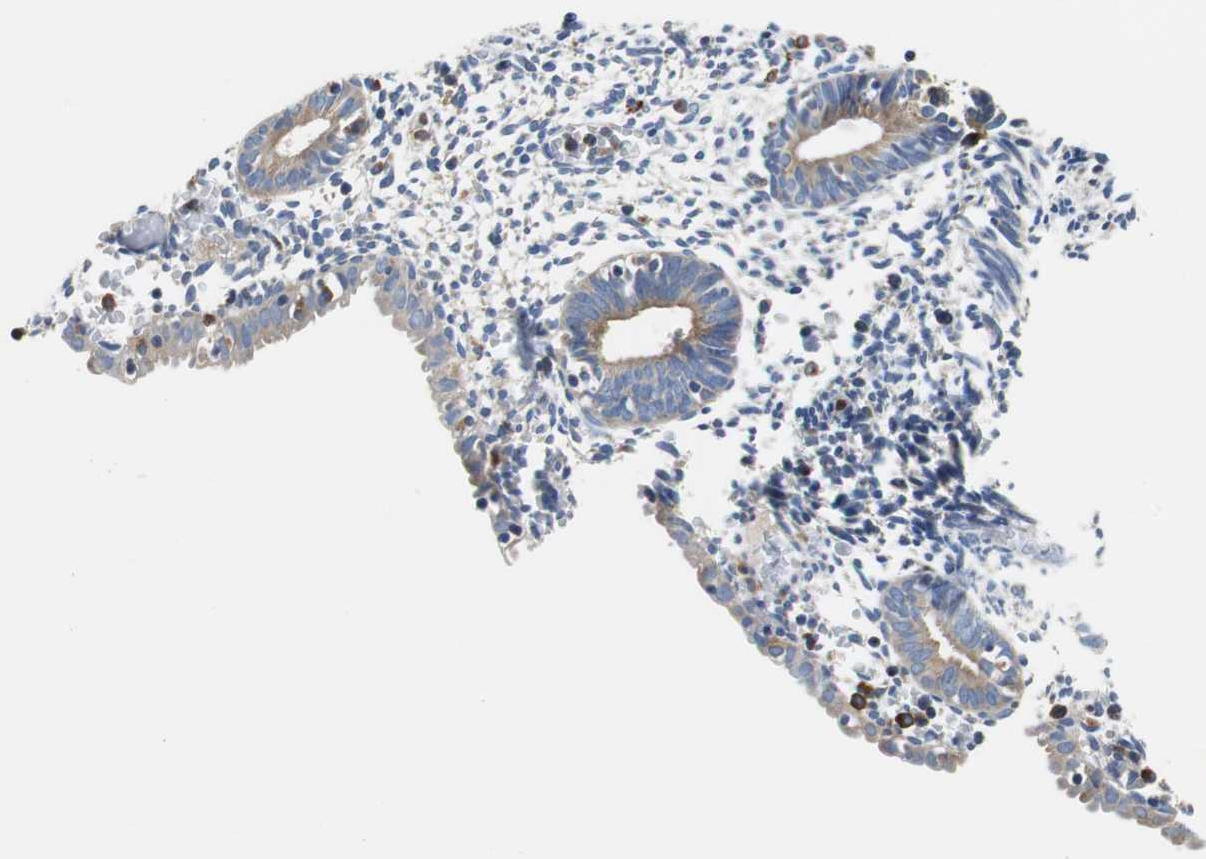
{"staining": {"intensity": "negative", "quantity": "none", "location": "none"}, "tissue": "endometrium", "cell_type": "Cells in endometrial stroma", "image_type": "normal", "snomed": [{"axis": "morphology", "description": "Normal tissue, NOS"}, {"axis": "morphology", "description": "Atrophy, NOS"}, {"axis": "topography", "description": "Uterus"}, {"axis": "topography", "description": "Endometrium"}], "caption": "A micrograph of human endometrium is negative for staining in cells in endometrial stroma. Nuclei are stained in blue.", "gene": "VAMP8", "patient": {"sex": "female", "age": 68}}